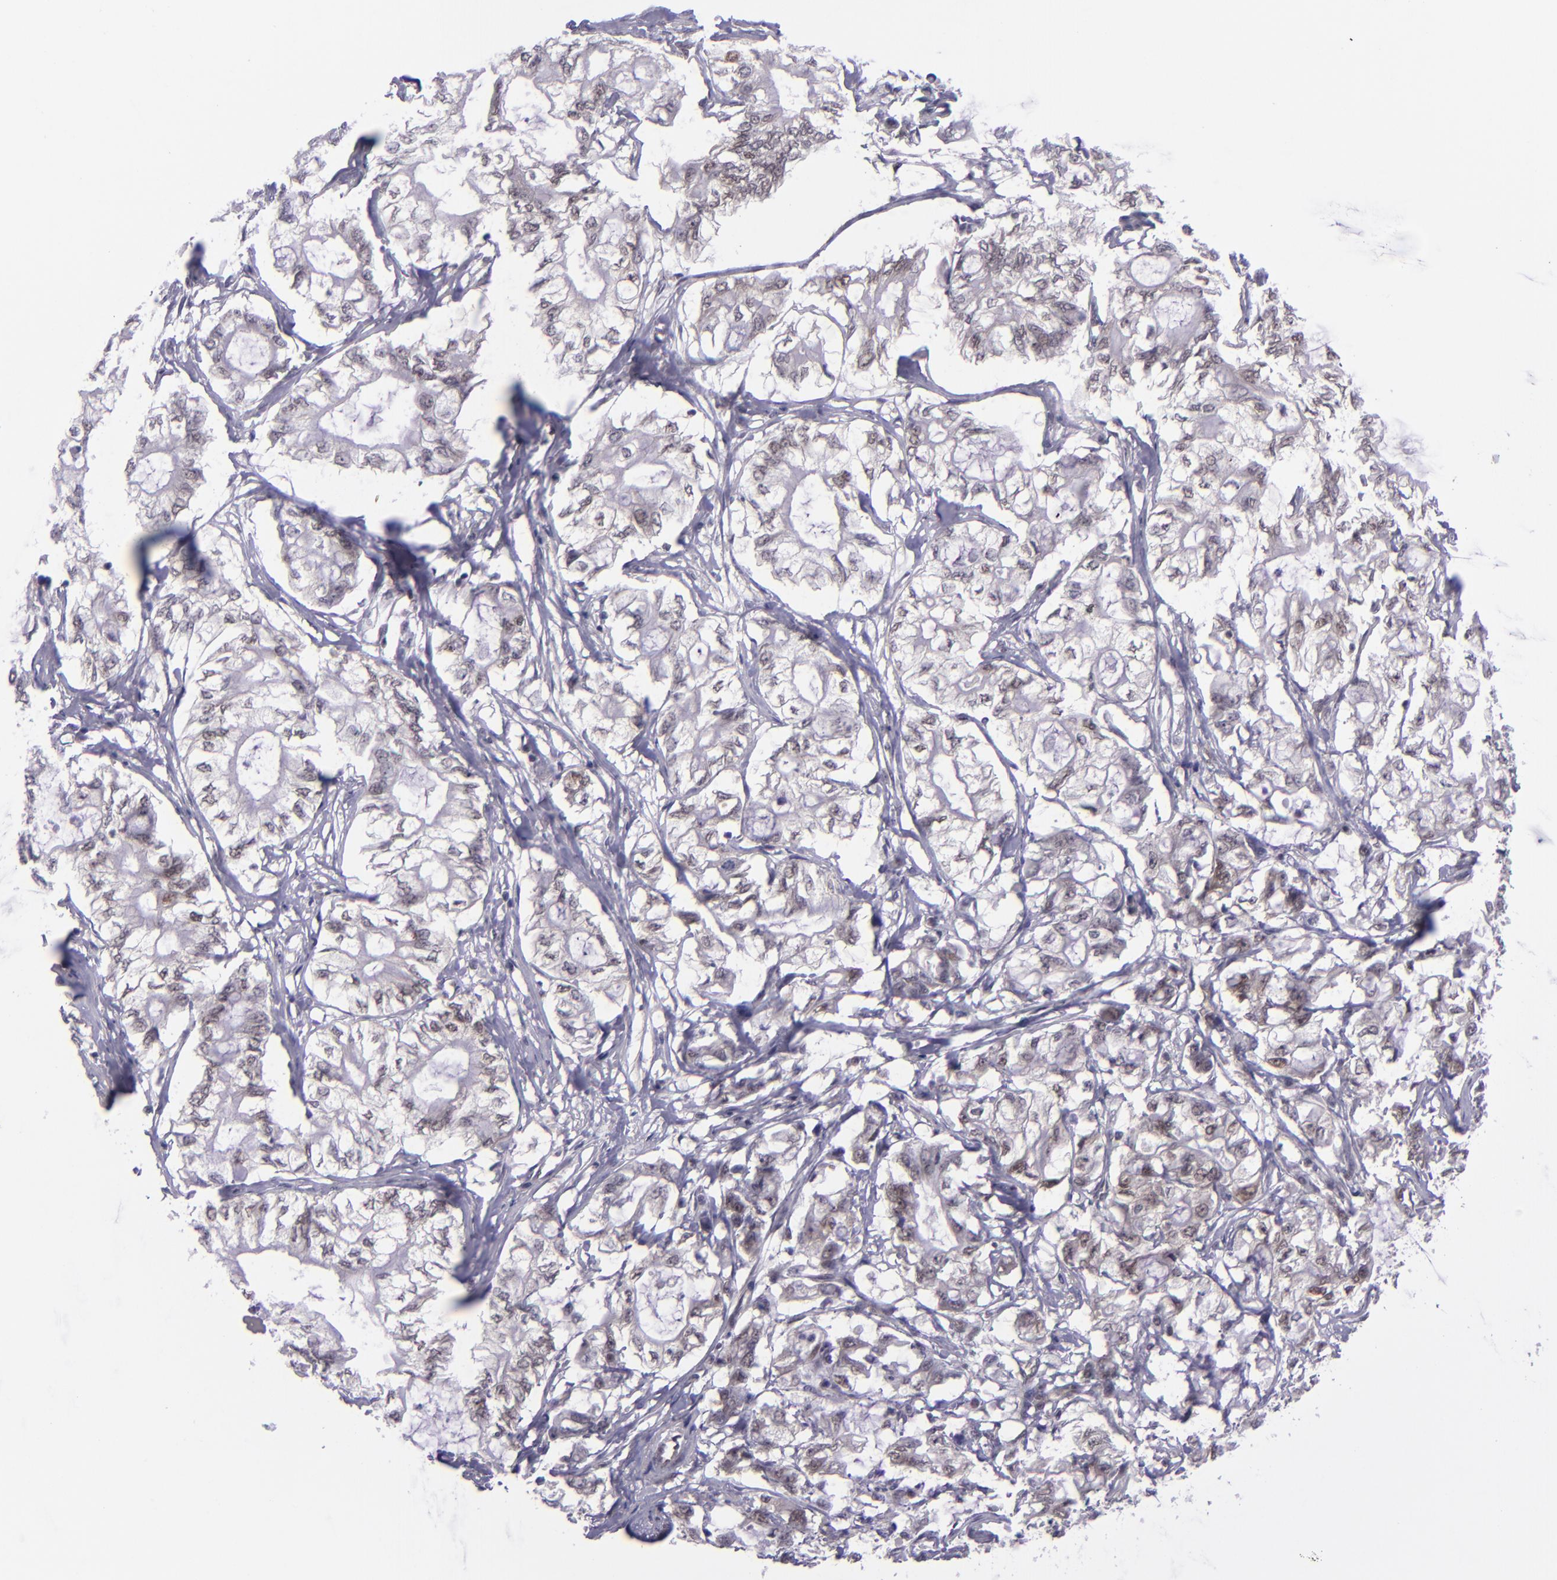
{"staining": {"intensity": "weak", "quantity": "25%-75%", "location": "nuclear"}, "tissue": "pancreatic cancer", "cell_type": "Tumor cells", "image_type": "cancer", "snomed": [{"axis": "morphology", "description": "Adenocarcinoma, NOS"}, {"axis": "topography", "description": "Pancreas"}], "caption": "Brown immunohistochemical staining in human pancreatic cancer shows weak nuclear staining in about 25%-75% of tumor cells.", "gene": "BAG1", "patient": {"sex": "male", "age": 79}}